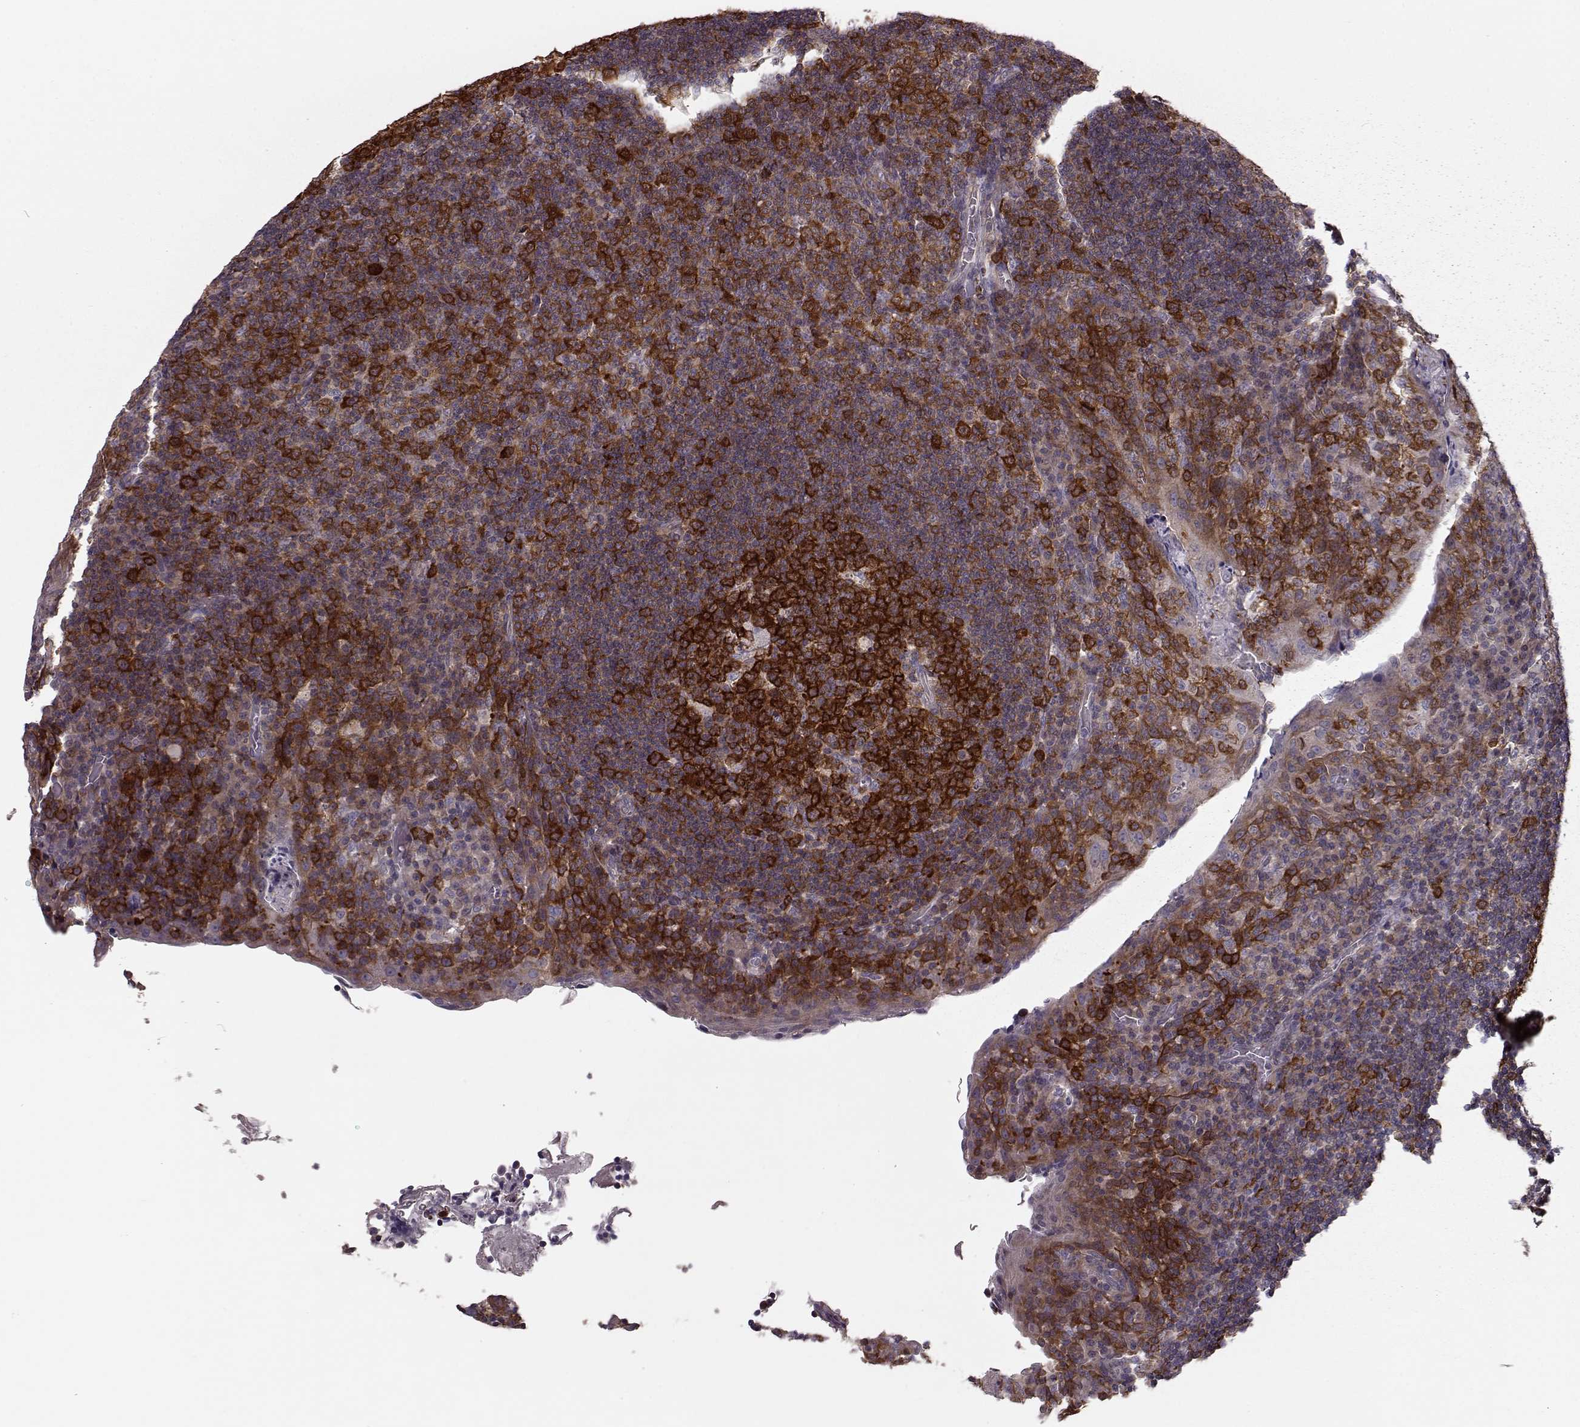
{"staining": {"intensity": "strong", "quantity": ">75%", "location": "cytoplasmic/membranous"}, "tissue": "tonsil", "cell_type": "Germinal center cells", "image_type": "normal", "snomed": [{"axis": "morphology", "description": "Normal tissue, NOS"}, {"axis": "topography", "description": "Tonsil"}], "caption": "A high-resolution histopathology image shows immunohistochemistry (IHC) staining of benign tonsil, which shows strong cytoplasmic/membranous expression in about >75% of germinal center cells. (DAB (3,3'-diaminobenzidine) IHC, brown staining for protein, blue staining for nuclei).", "gene": "RANBP1", "patient": {"sex": "male", "age": 17}}